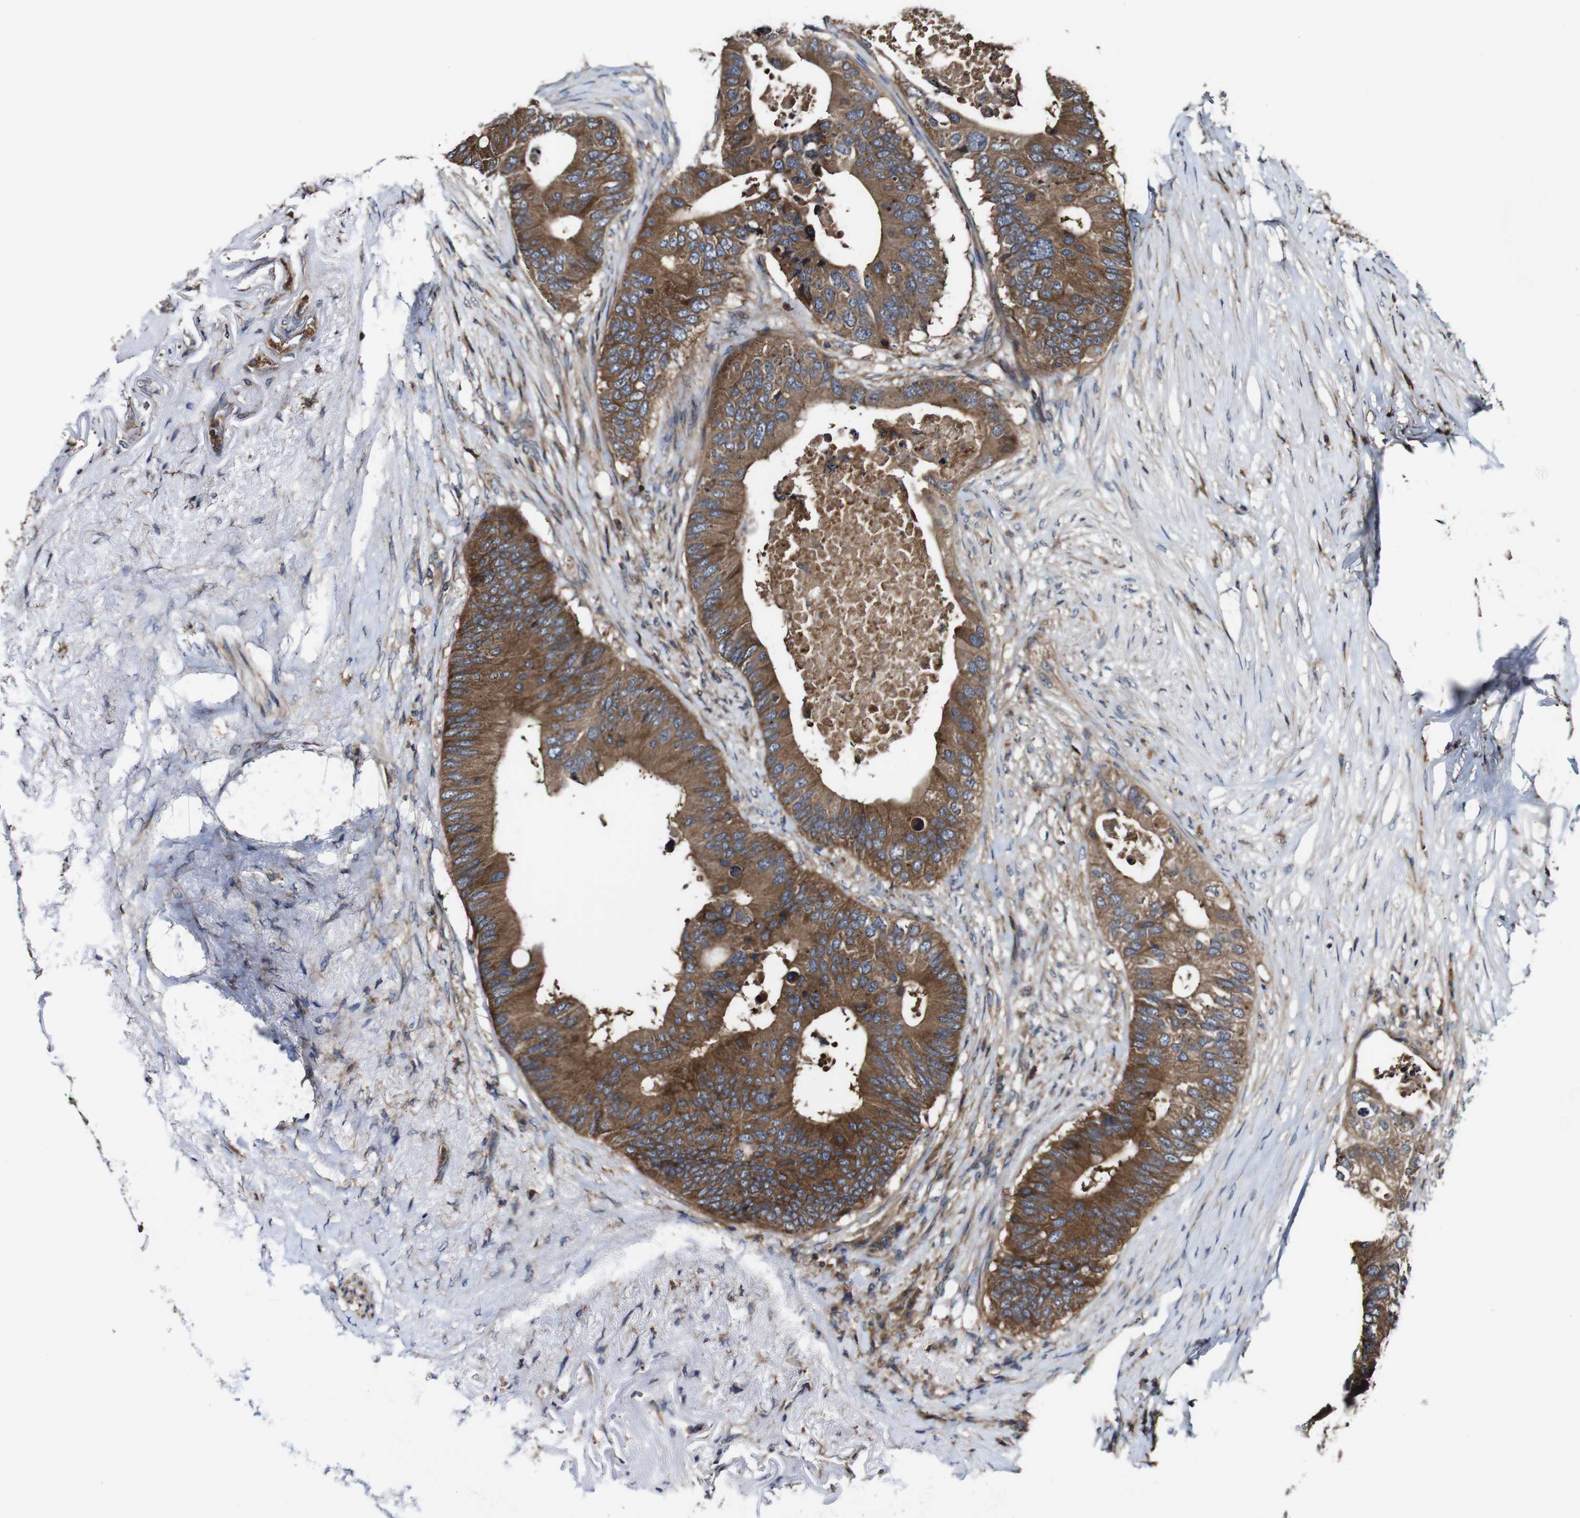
{"staining": {"intensity": "strong", "quantity": ">75%", "location": "cytoplasmic/membranous"}, "tissue": "colorectal cancer", "cell_type": "Tumor cells", "image_type": "cancer", "snomed": [{"axis": "morphology", "description": "Adenocarcinoma, NOS"}, {"axis": "topography", "description": "Colon"}], "caption": "Colorectal adenocarcinoma stained for a protein reveals strong cytoplasmic/membranous positivity in tumor cells. (Stains: DAB in brown, nuclei in blue, Microscopy: brightfield microscopy at high magnification).", "gene": "TNIK", "patient": {"sex": "male", "age": 71}}